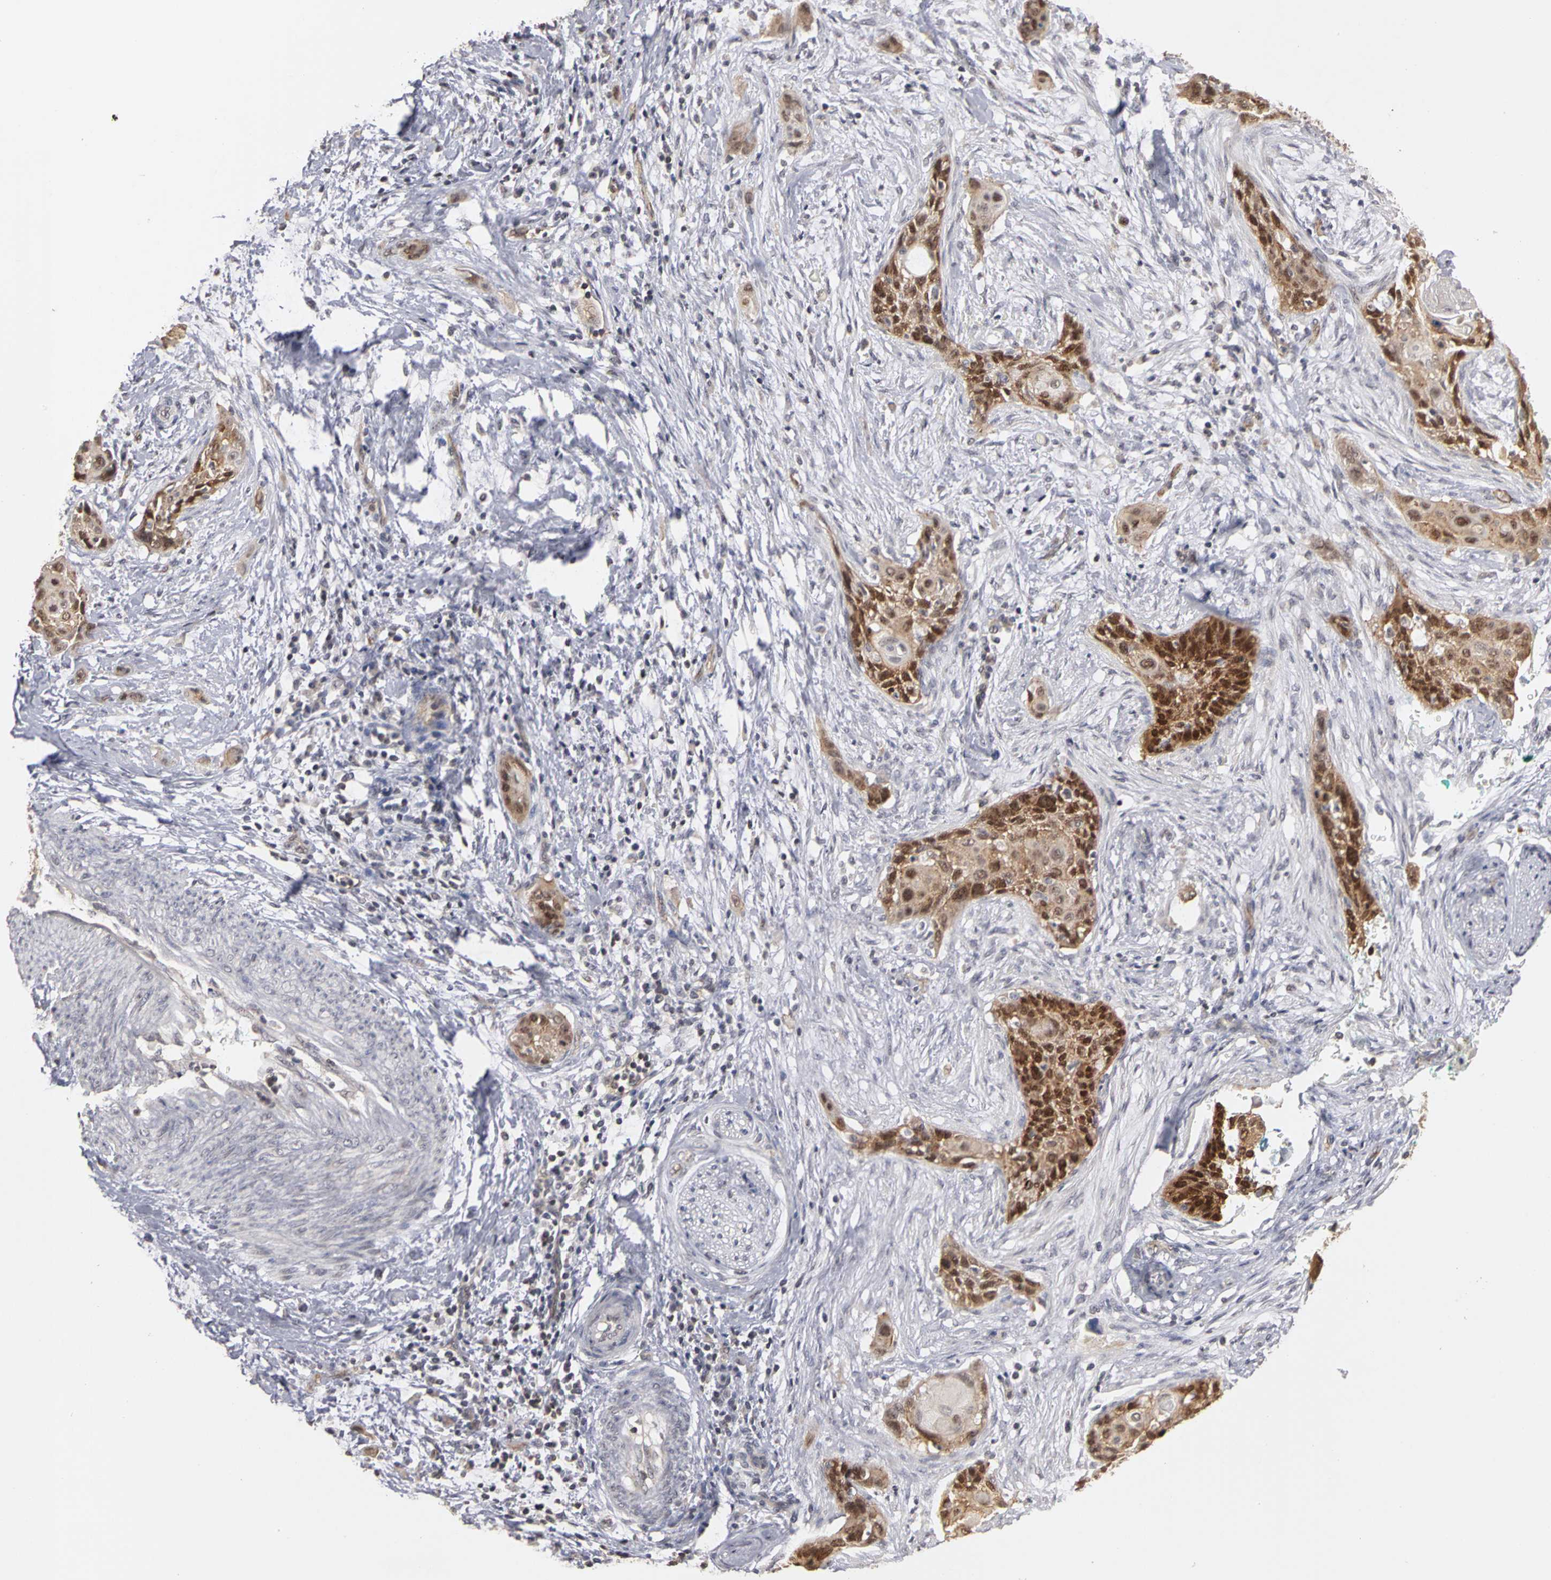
{"staining": {"intensity": "moderate", "quantity": ">75%", "location": "cytoplasmic/membranous,nuclear"}, "tissue": "cervical cancer", "cell_type": "Tumor cells", "image_type": "cancer", "snomed": [{"axis": "morphology", "description": "Squamous cell carcinoma, NOS"}, {"axis": "topography", "description": "Cervix"}], "caption": "A high-resolution histopathology image shows immunohistochemistry staining of cervical squamous cell carcinoma, which shows moderate cytoplasmic/membranous and nuclear staining in approximately >75% of tumor cells.", "gene": "PLEKHA1", "patient": {"sex": "female", "age": 33}}